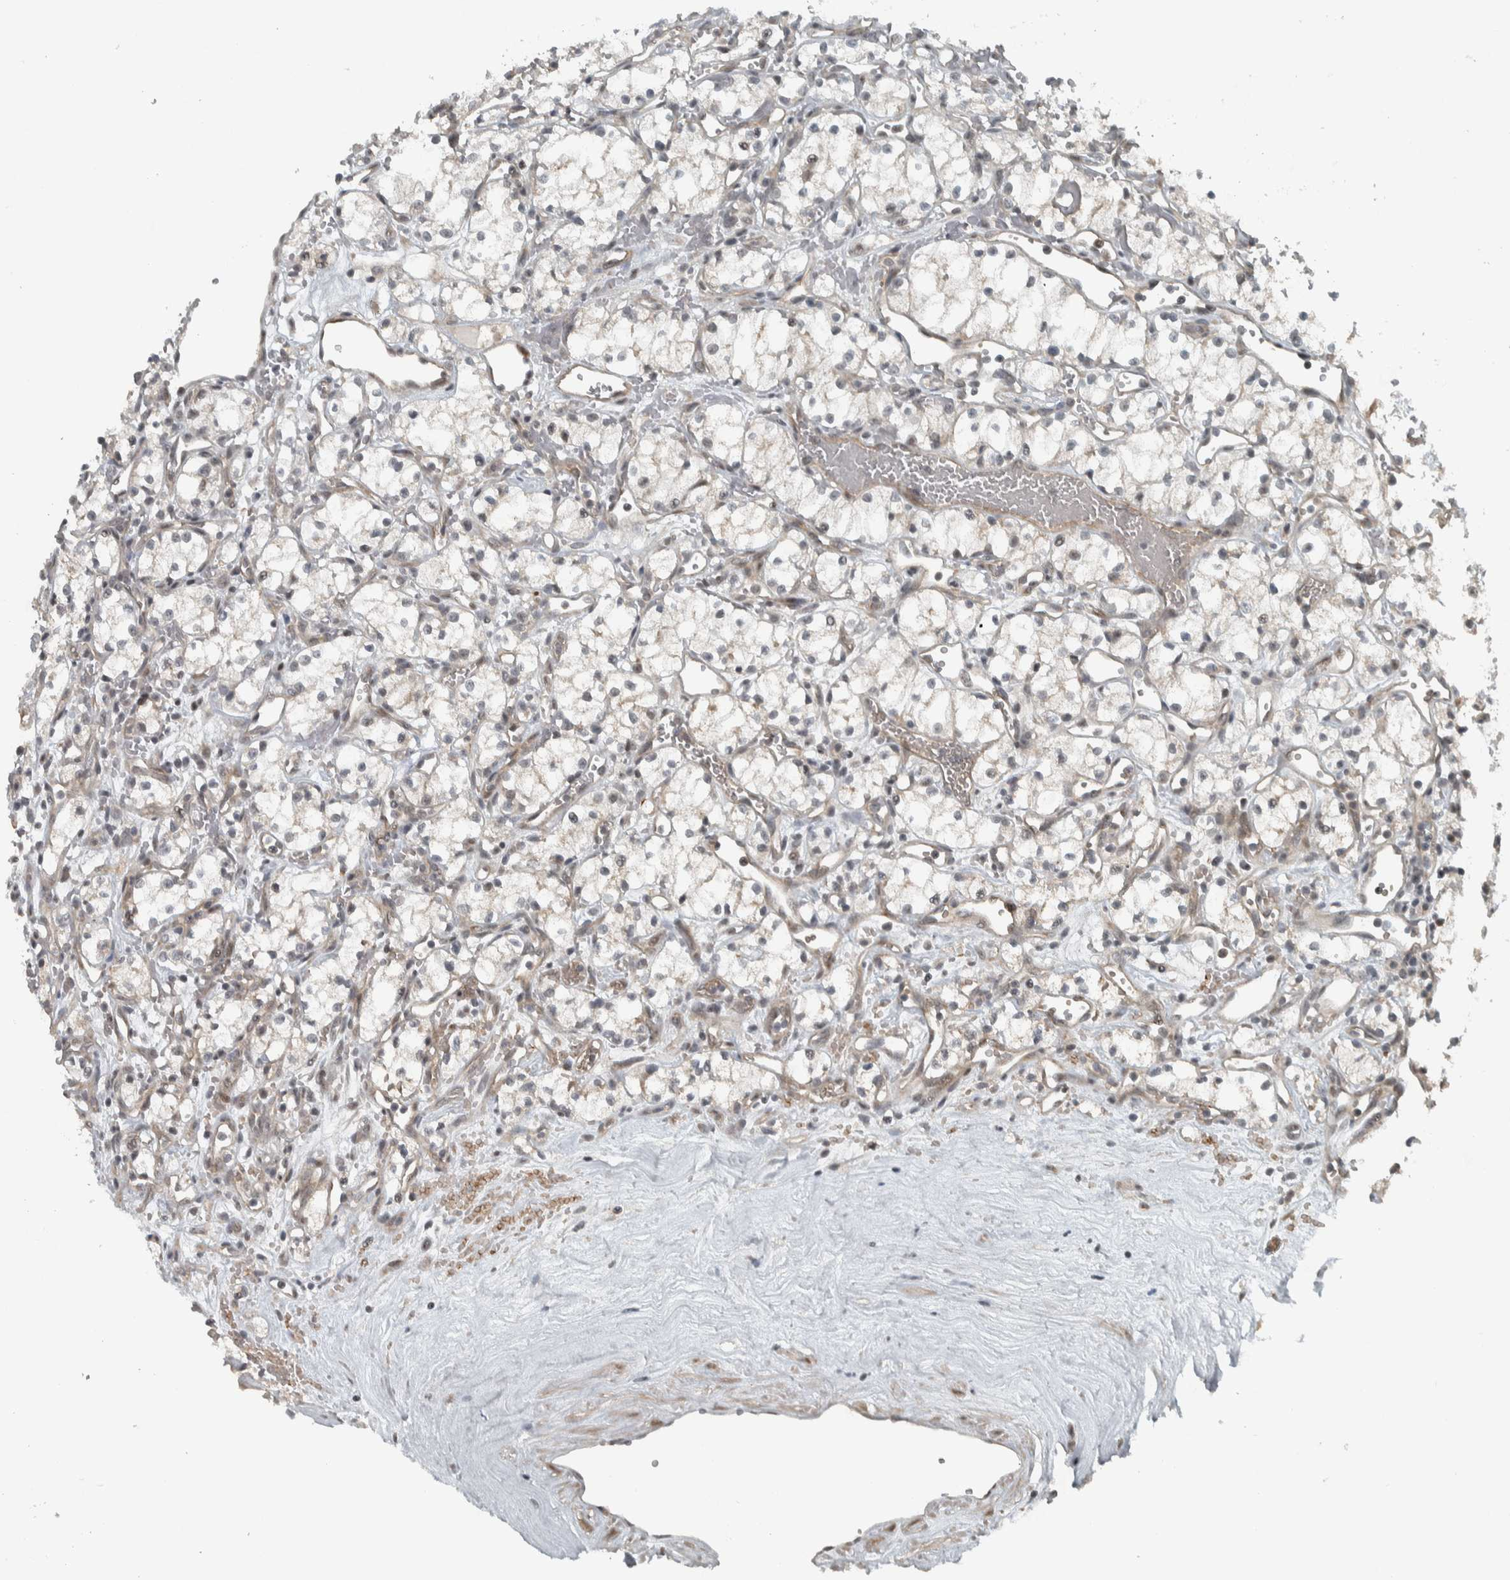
{"staining": {"intensity": "weak", "quantity": "<25%", "location": "cytoplasmic/membranous"}, "tissue": "renal cancer", "cell_type": "Tumor cells", "image_type": "cancer", "snomed": [{"axis": "morphology", "description": "Adenocarcinoma, NOS"}, {"axis": "topography", "description": "Kidney"}], "caption": "IHC image of adenocarcinoma (renal) stained for a protein (brown), which displays no staining in tumor cells.", "gene": "NAPG", "patient": {"sex": "male", "age": 59}}